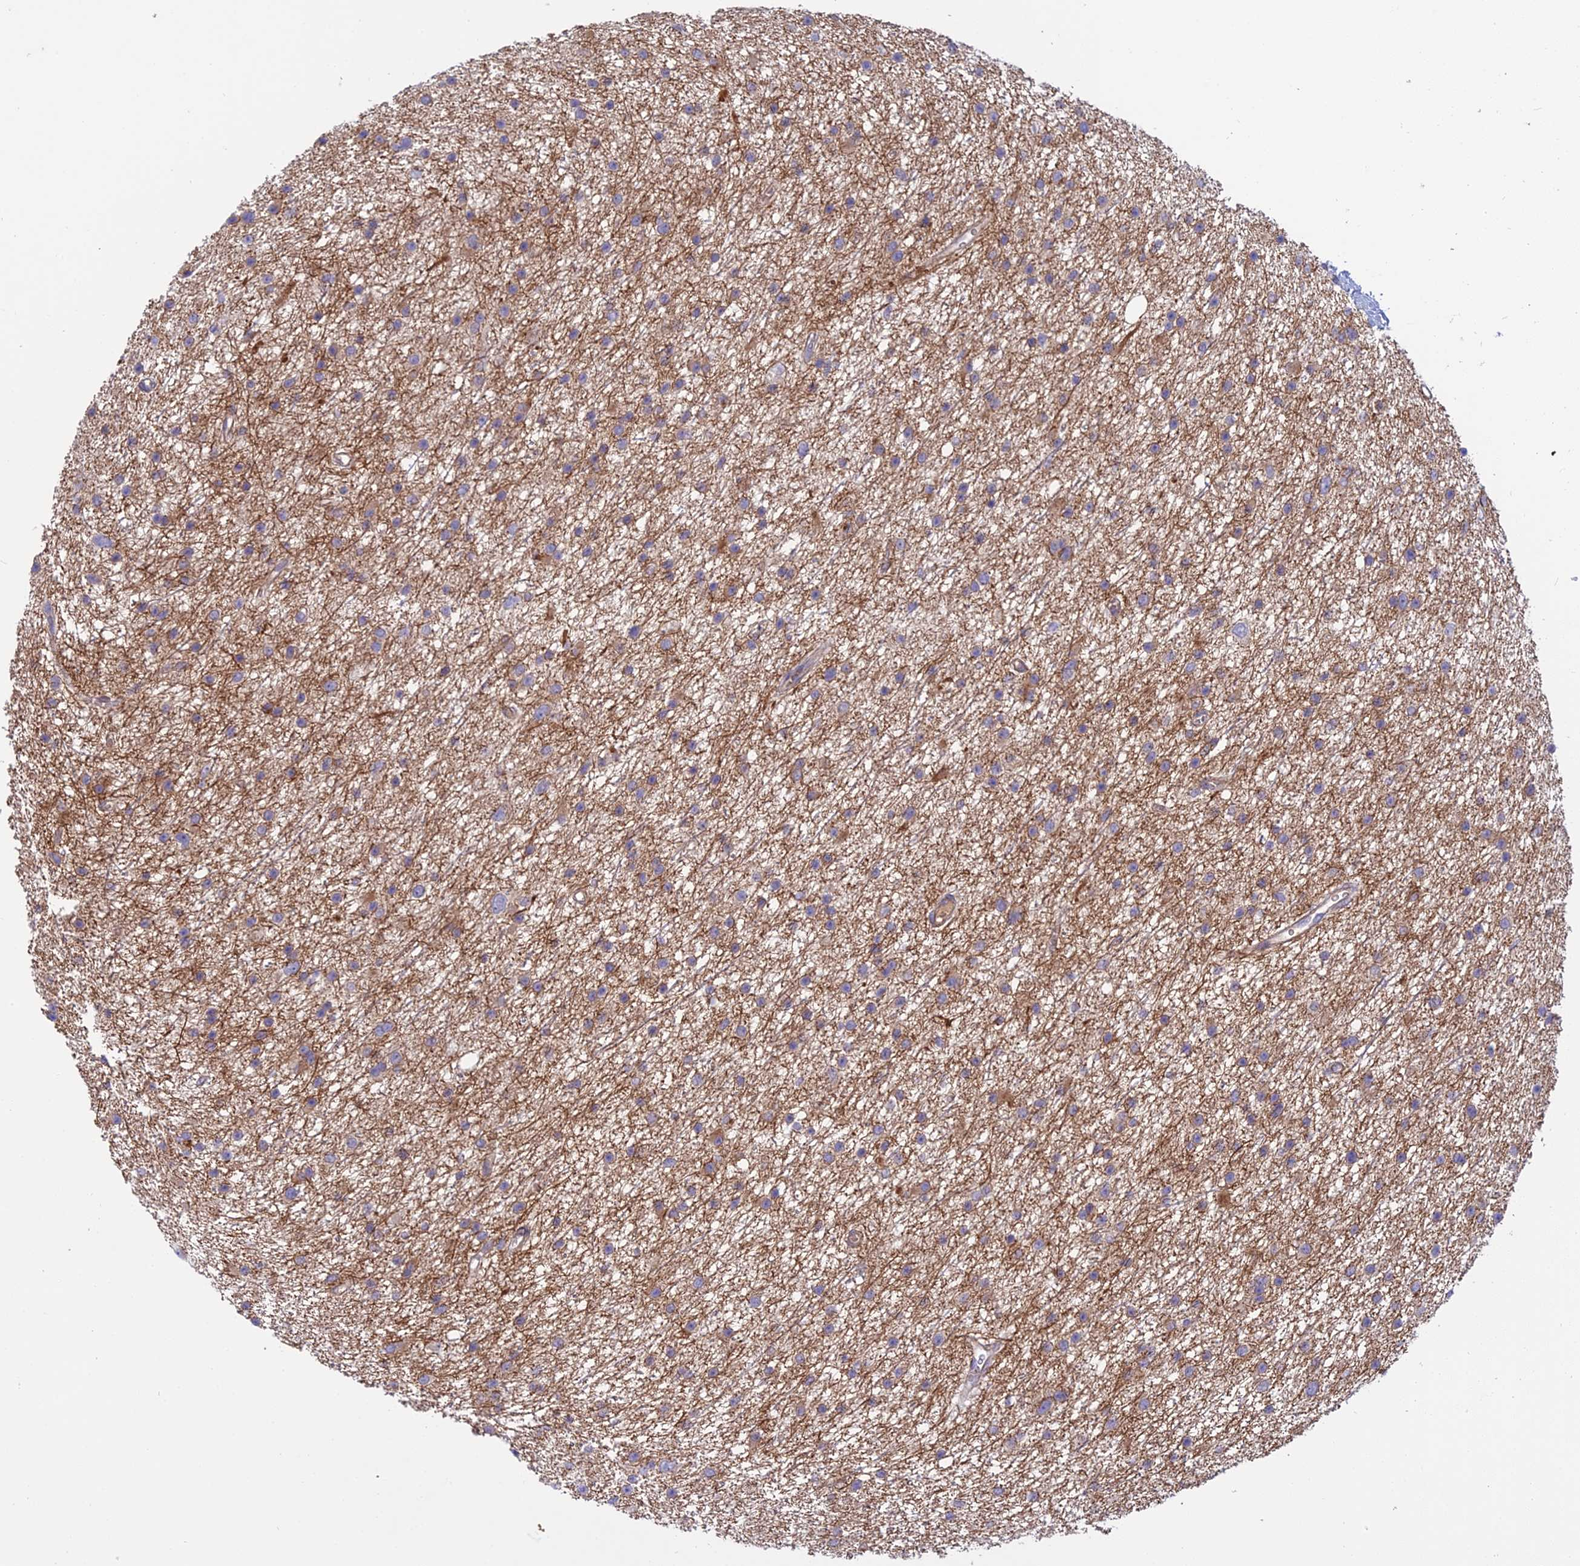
{"staining": {"intensity": "weak", "quantity": ">75%", "location": "cytoplasmic/membranous"}, "tissue": "glioma", "cell_type": "Tumor cells", "image_type": "cancer", "snomed": [{"axis": "morphology", "description": "Glioma, malignant, Low grade"}, {"axis": "topography", "description": "Cerebral cortex"}], "caption": "Immunohistochemical staining of human malignant glioma (low-grade) displays weak cytoplasmic/membranous protein expression in about >75% of tumor cells. Using DAB (3,3'-diaminobenzidine) (brown) and hematoxylin (blue) stains, captured at high magnification using brightfield microscopy.", "gene": "DUS2", "patient": {"sex": "female", "age": 39}}